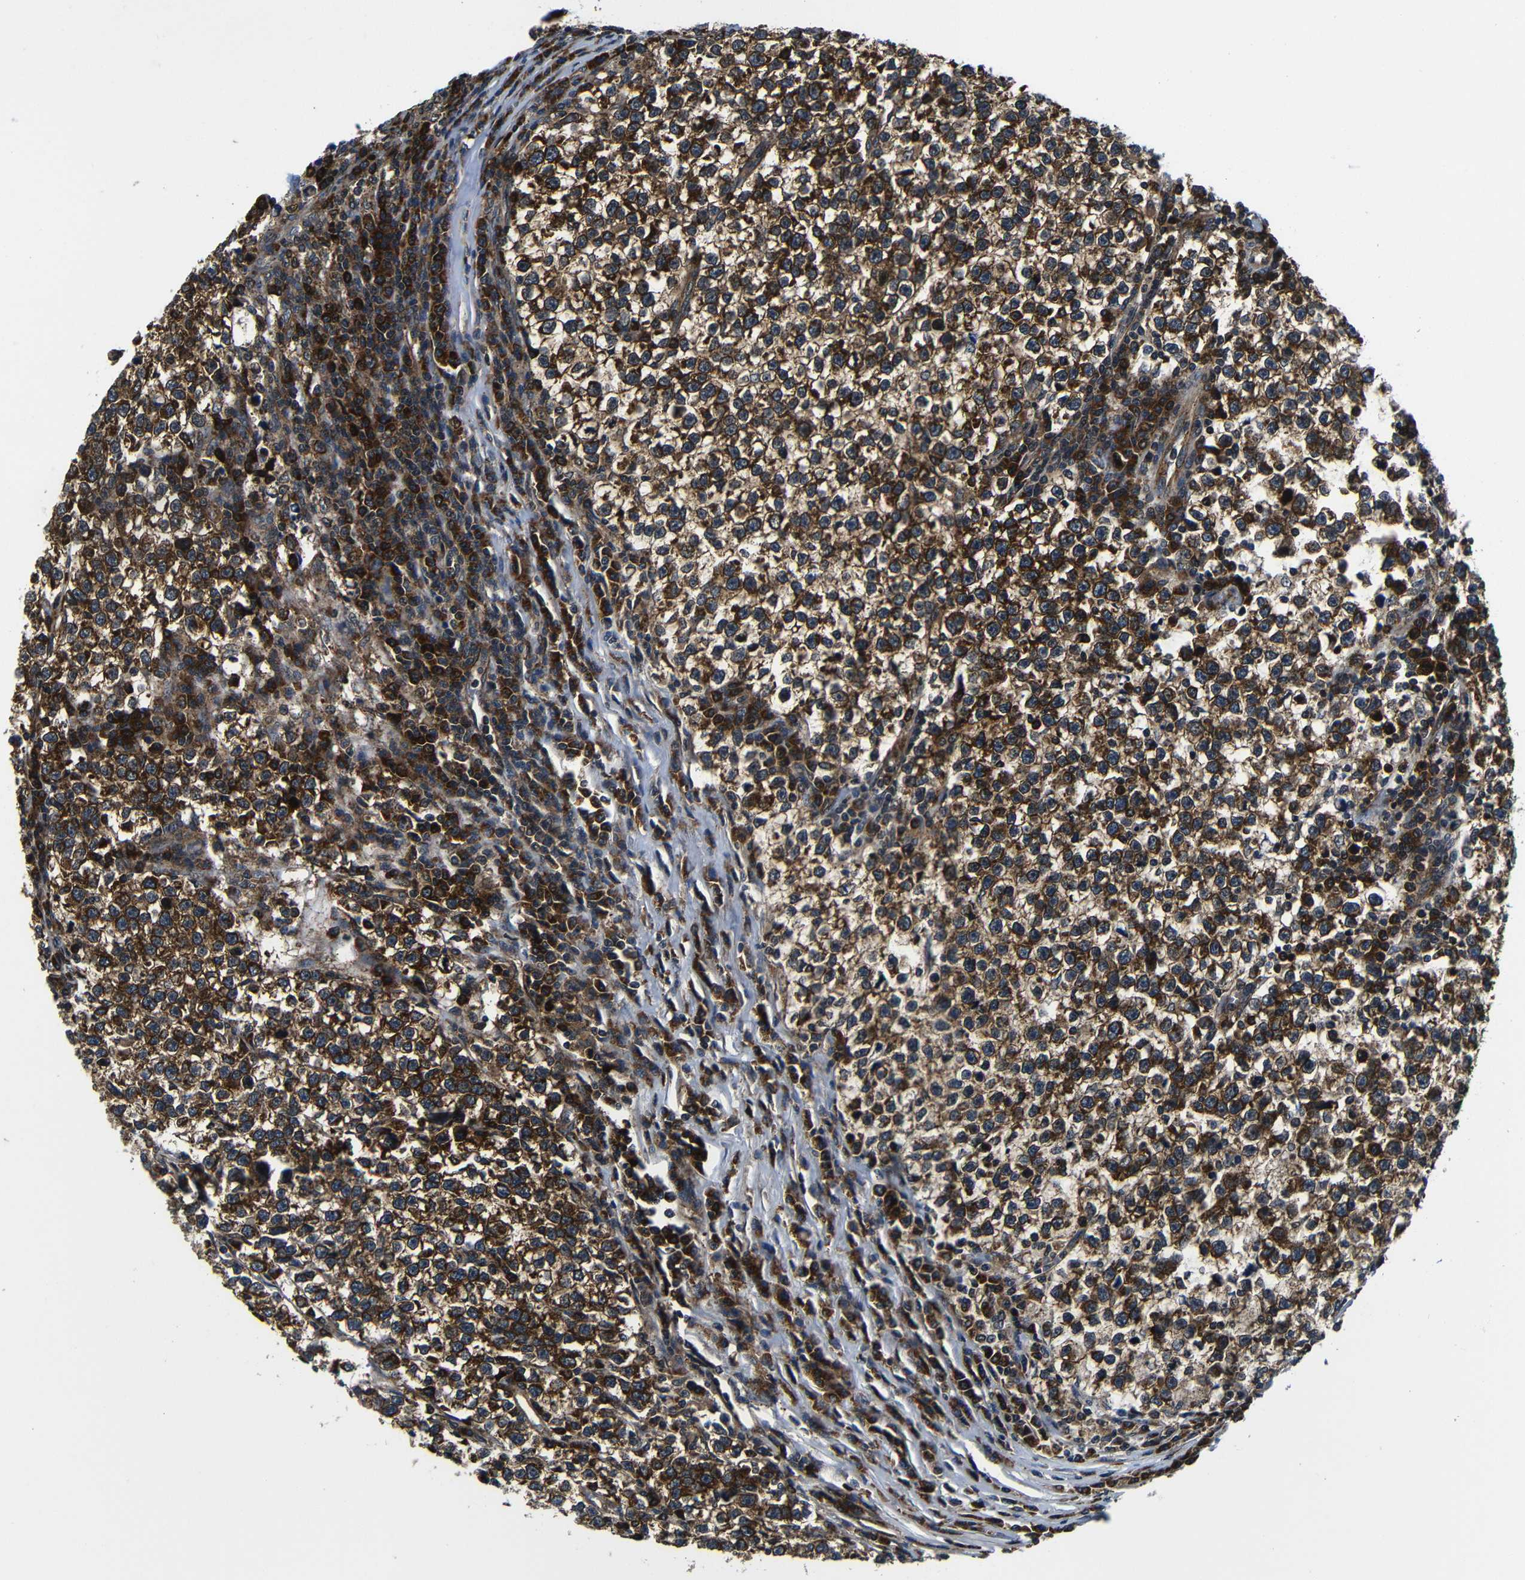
{"staining": {"intensity": "strong", "quantity": ">75%", "location": "cytoplasmic/membranous"}, "tissue": "testis cancer", "cell_type": "Tumor cells", "image_type": "cancer", "snomed": [{"axis": "morphology", "description": "Normal tissue, NOS"}, {"axis": "morphology", "description": "Seminoma, NOS"}, {"axis": "topography", "description": "Testis"}], "caption": "A high amount of strong cytoplasmic/membranous positivity is present in approximately >75% of tumor cells in testis cancer tissue. Nuclei are stained in blue.", "gene": "ABCE1", "patient": {"sex": "male", "age": 43}}